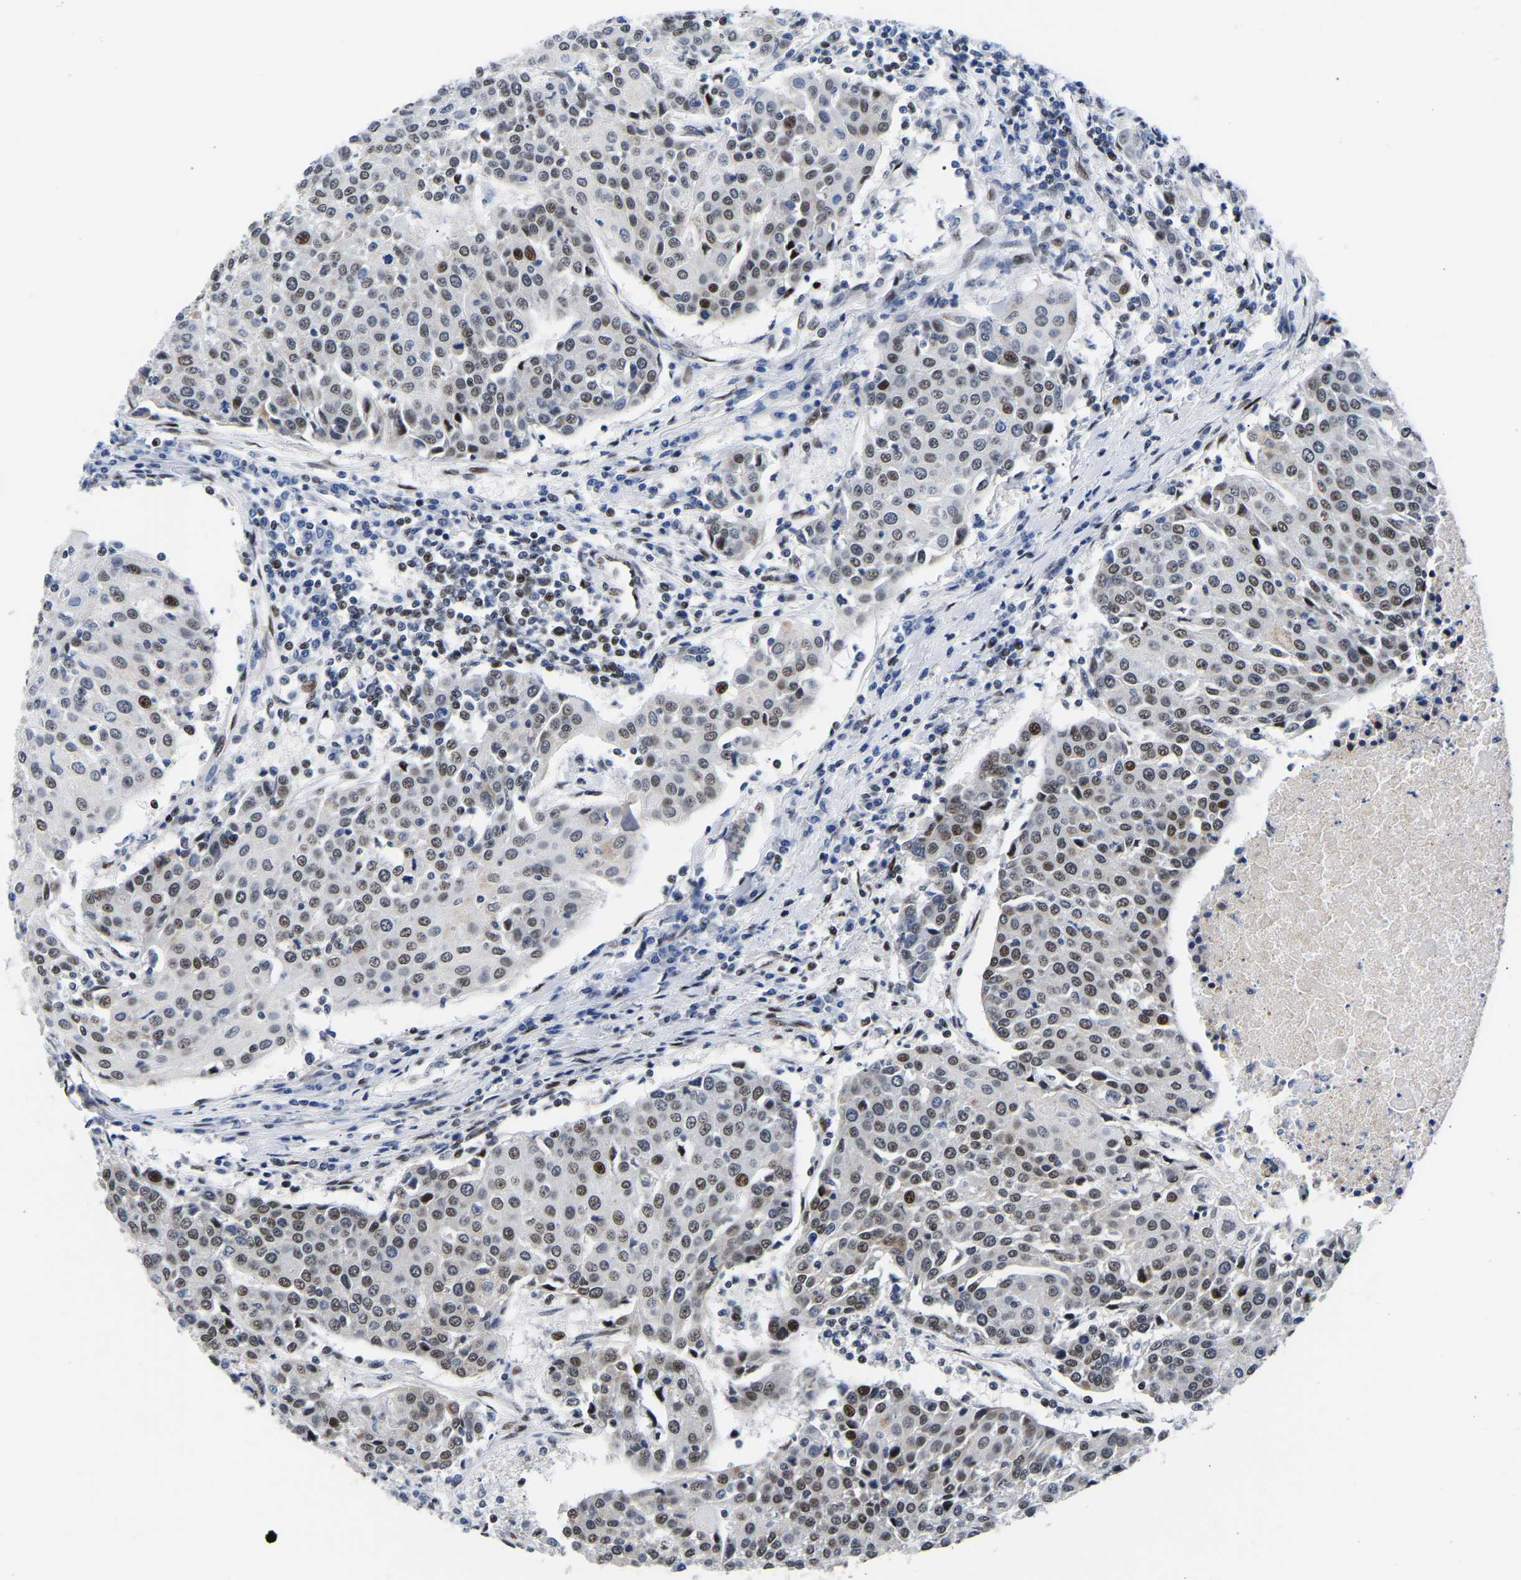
{"staining": {"intensity": "moderate", "quantity": ">75%", "location": "nuclear"}, "tissue": "urothelial cancer", "cell_type": "Tumor cells", "image_type": "cancer", "snomed": [{"axis": "morphology", "description": "Urothelial carcinoma, High grade"}, {"axis": "topography", "description": "Urinary bladder"}], "caption": "Protein analysis of urothelial cancer tissue shows moderate nuclear staining in about >75% of tumor cells. The staining was performed using DAB (3,3'-diaminobenzidine) to visualize the protein expression in brown, while the nuclei were stained in blue with hematoxylin (Magnification: 20x).", "gene": "PTRHD1", "patient": {"sex": "female", "age": 85}}